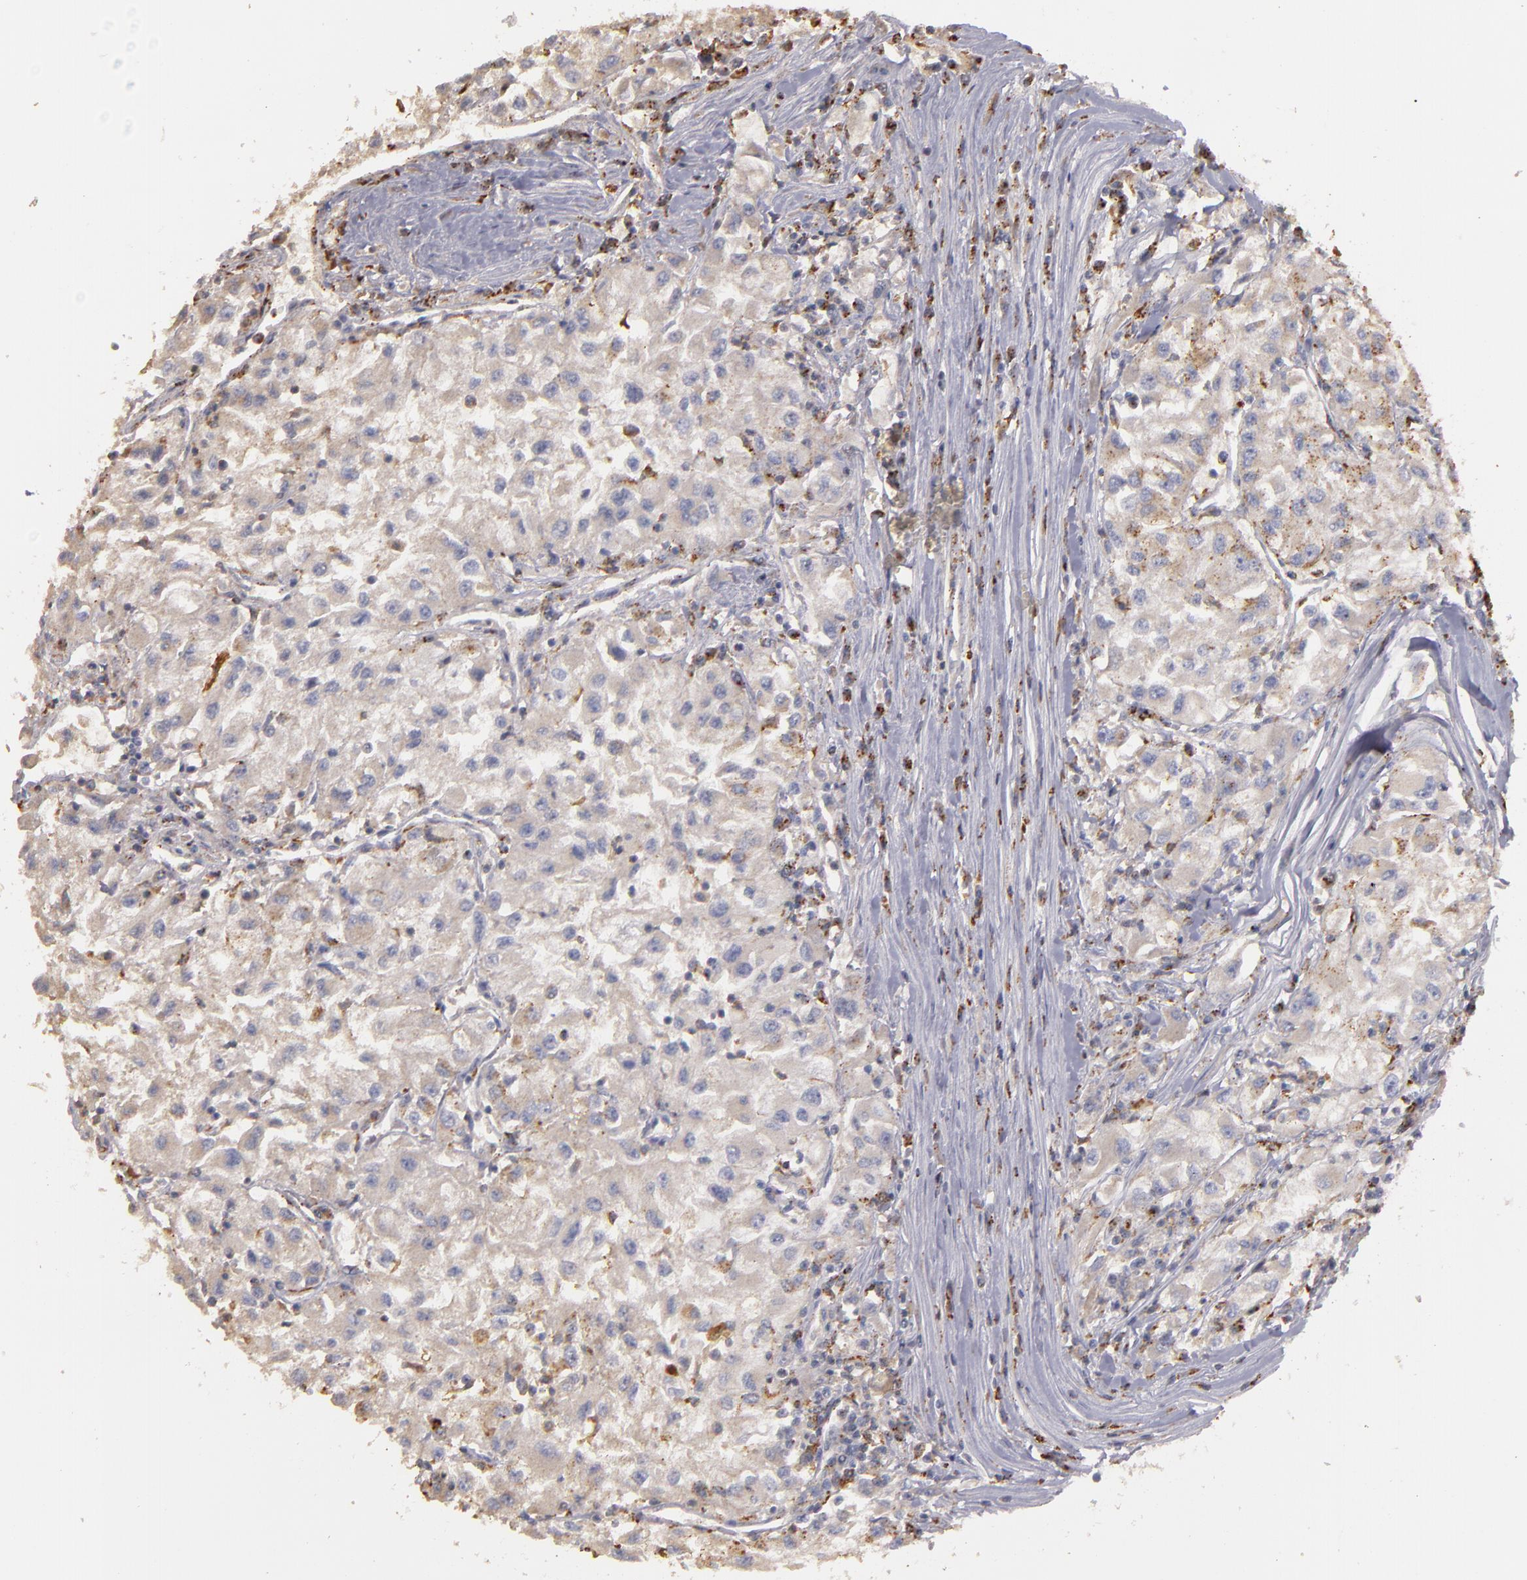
{"staining": {"intensity": "weak", "quantity": ">75%", "location": "cytoplasmic/membranous"}, "tissue": "renal cancer", "cell_type": "Tumor cells", "image_type": "cancer", "snomed": [{"axis": "morphology", "description": "Adenocarcinoma, NOS"}, {"axis": "topography", "description": "Kidney"}], "caption": "IHC image of renal adenocarcinoma stained for a protein (brown), which exhibits low levels of weak cytoplasmic/membranous expression in approximately >75% of tumor cells.", "gene": "TRAF1", "patient": {"sex": "male", "age": 59}}